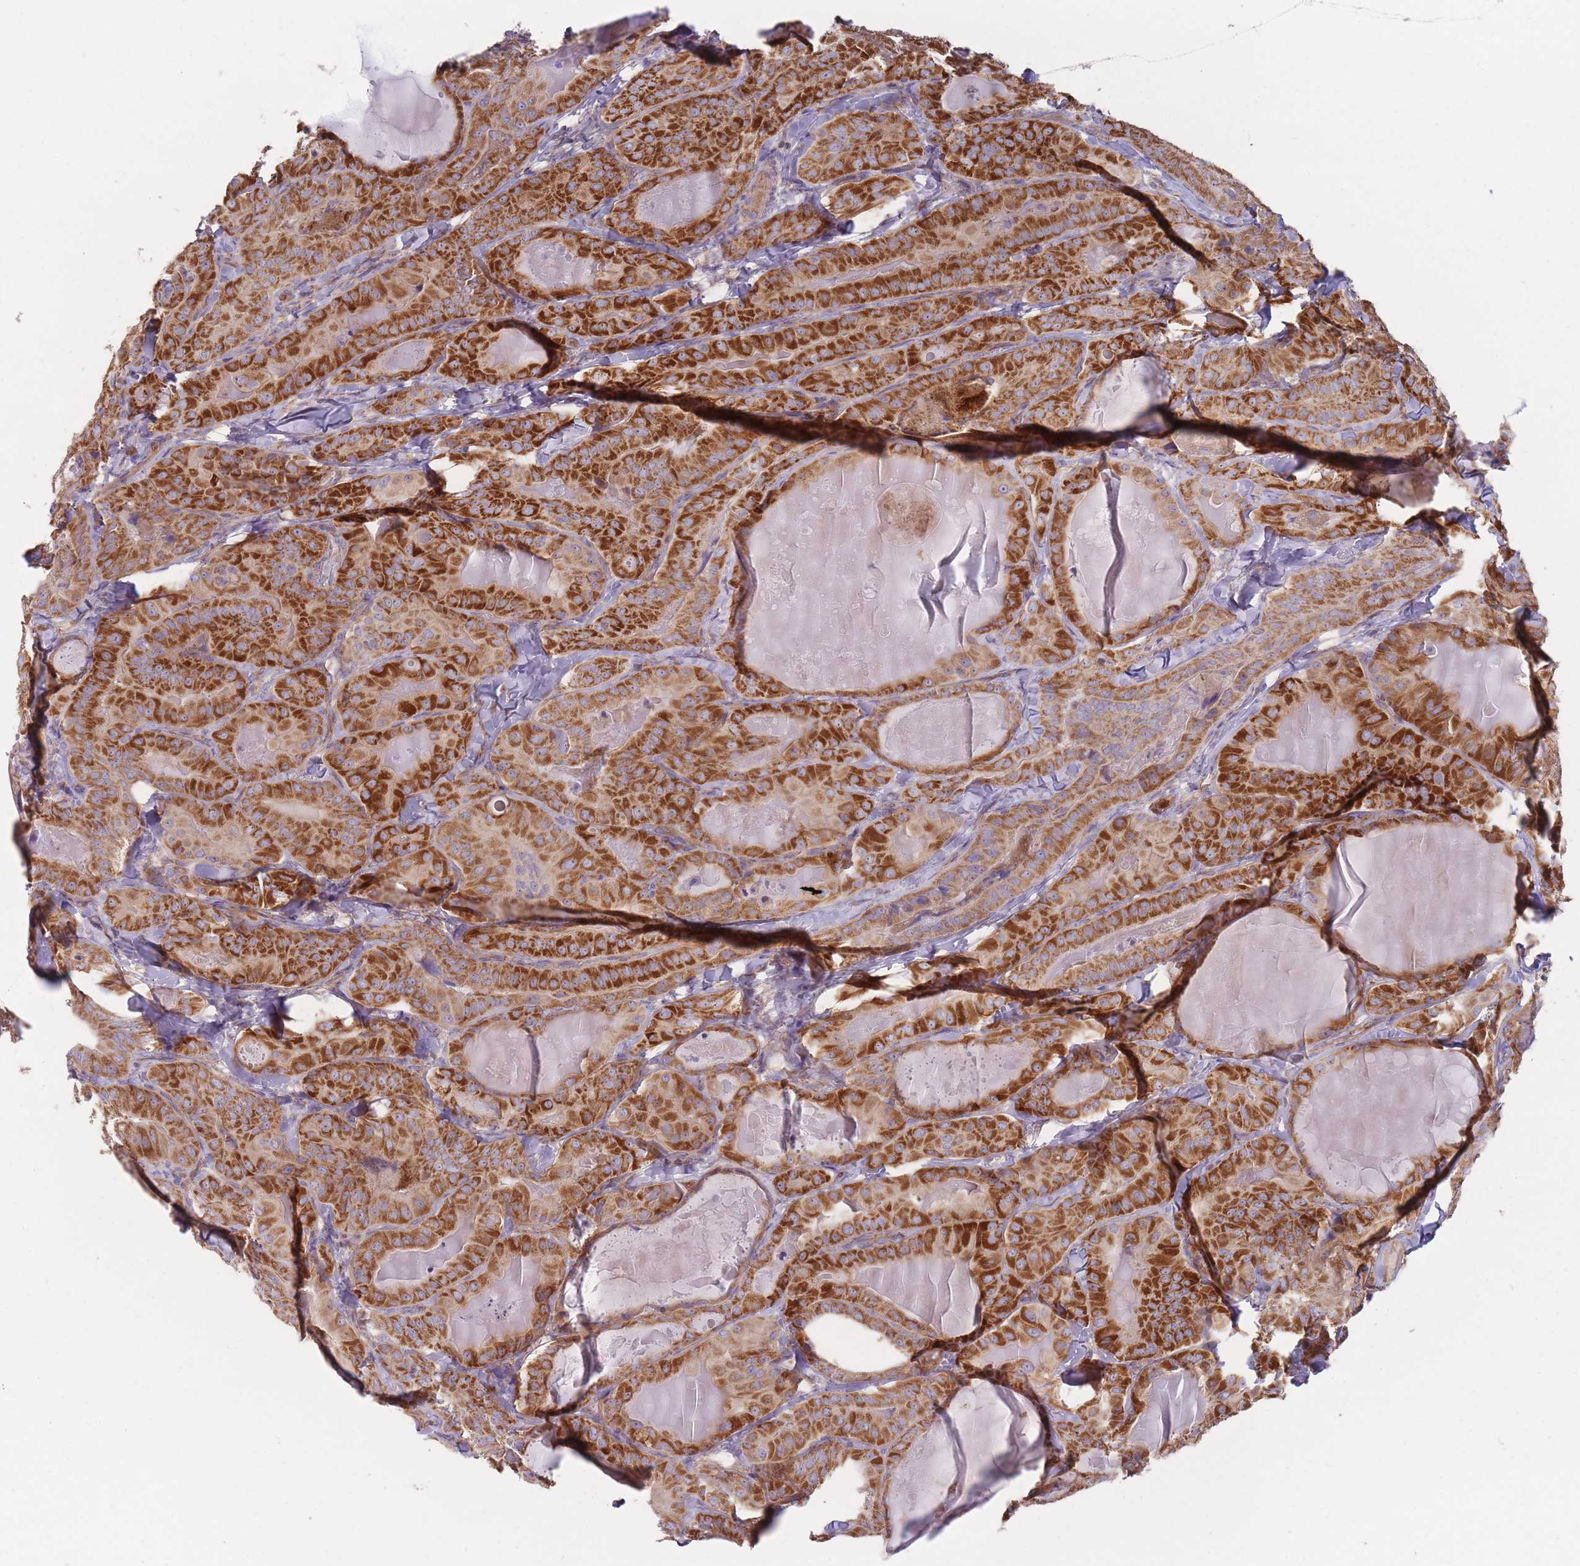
{"staining": {"intensity": "strong", "quantity": ">75%", "location": "cytoplasmic/membranous"}, "tissue": "thyroid cancer", "cell_type": "Tumor cells", "image_type": "cancer", "snomed": [{"axis": "morphology", "description": "Papillary adenocarcinoma, NOS"}, {"axis": "topography", "description": "Thyroid gland"}], "caption": "Protein expression analysis of thyroid cancer shows strong cytoplasmic/membranous staining in about >75% of tumor cells.", "gene": "NDUFA9", "patient": {"sex": "female", "age": 68}}